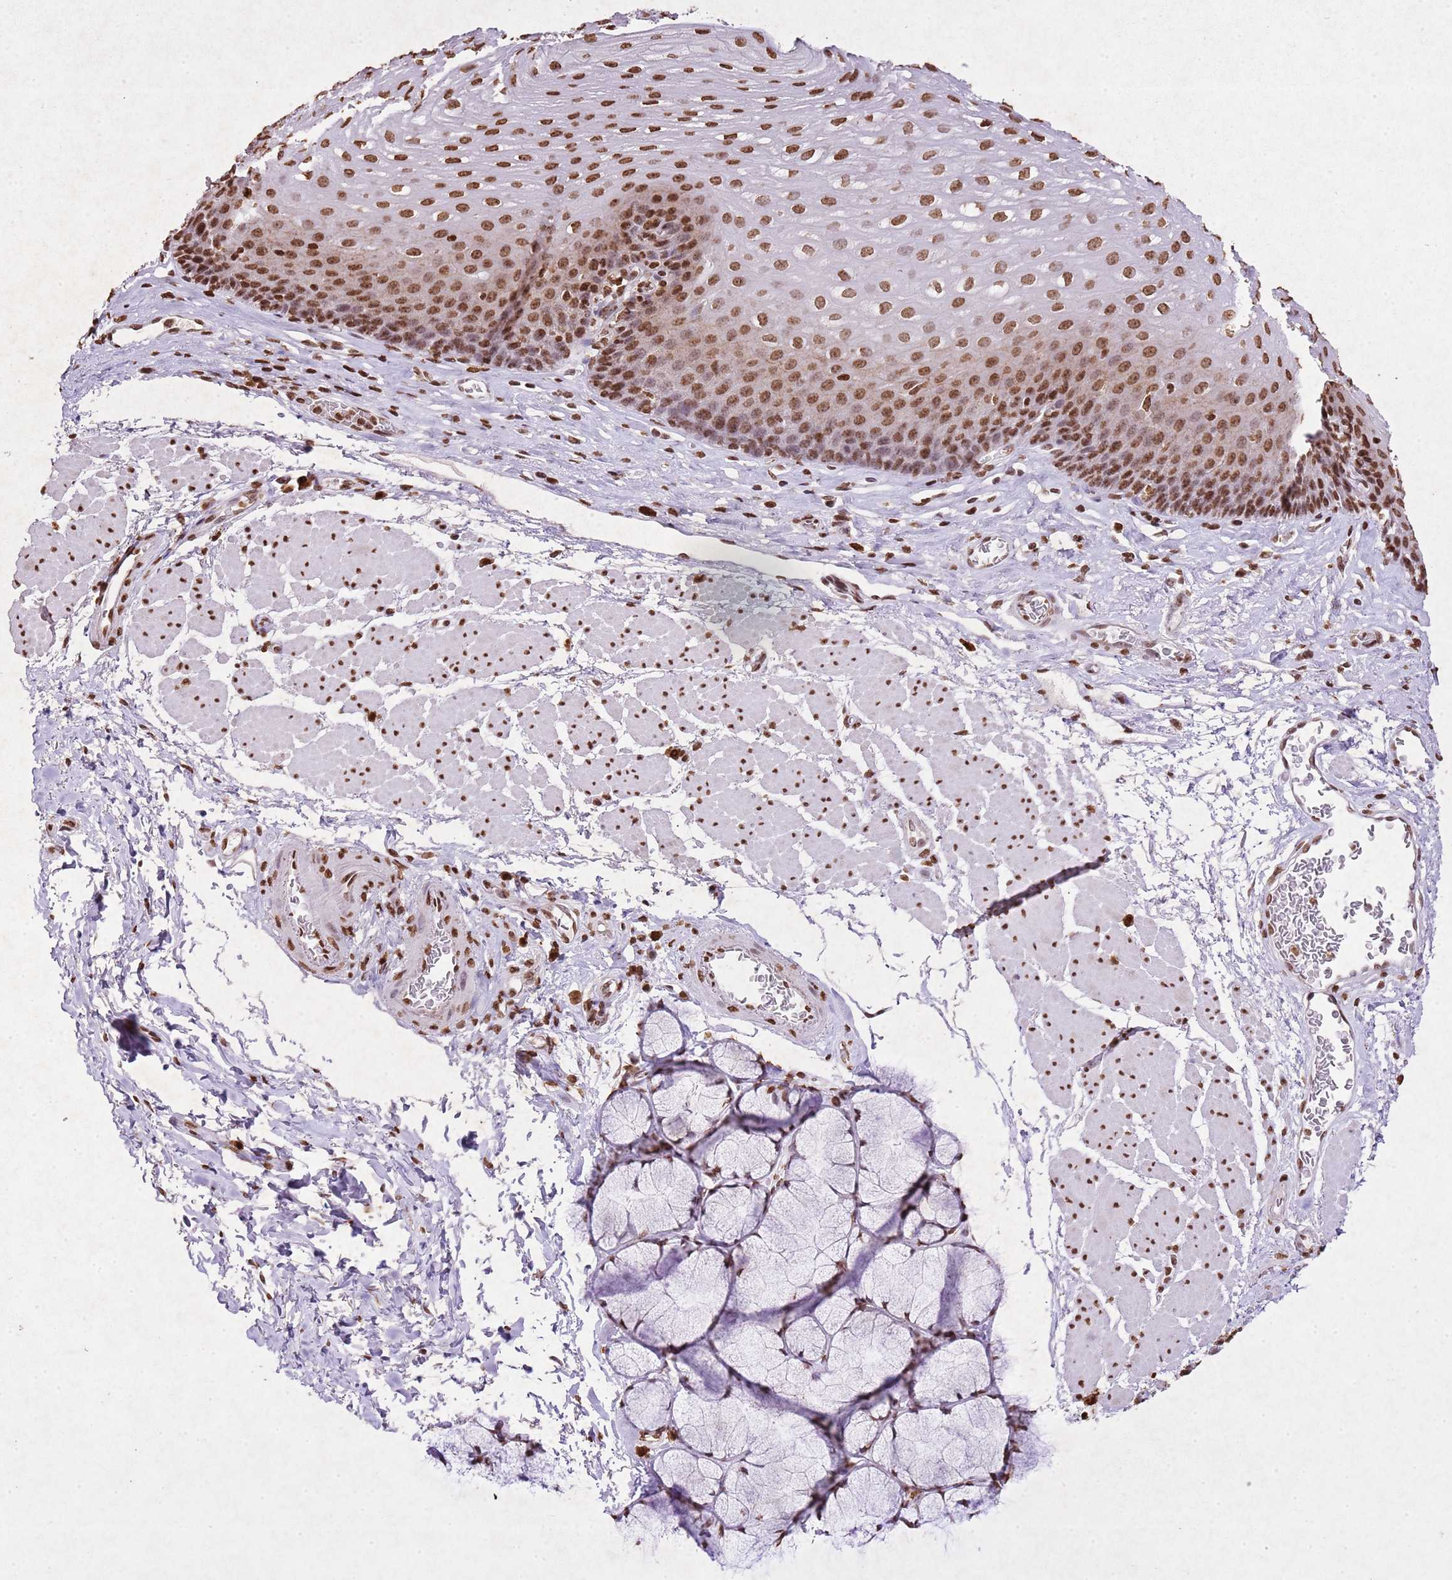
{"staining": {"intensity": "moderate", "quantity": ">75%", "location": "nuclear"}, "tissue": "esophagus", "cell_type": "Squamous epithelial cells", "image_type": "normal", "snomed": [{"axis": "morphology", "description": "Normal tissue, NOS"}, {"axis": "topography", "description": "Esophagus"}], "caption": "The micrograph displays a brown stain indicating the presence of a protein in the nuclear of squamous epithelial cells in esophagus.", "gene": "BMAL1", "patient": {"sex": "female", "age": 66}}